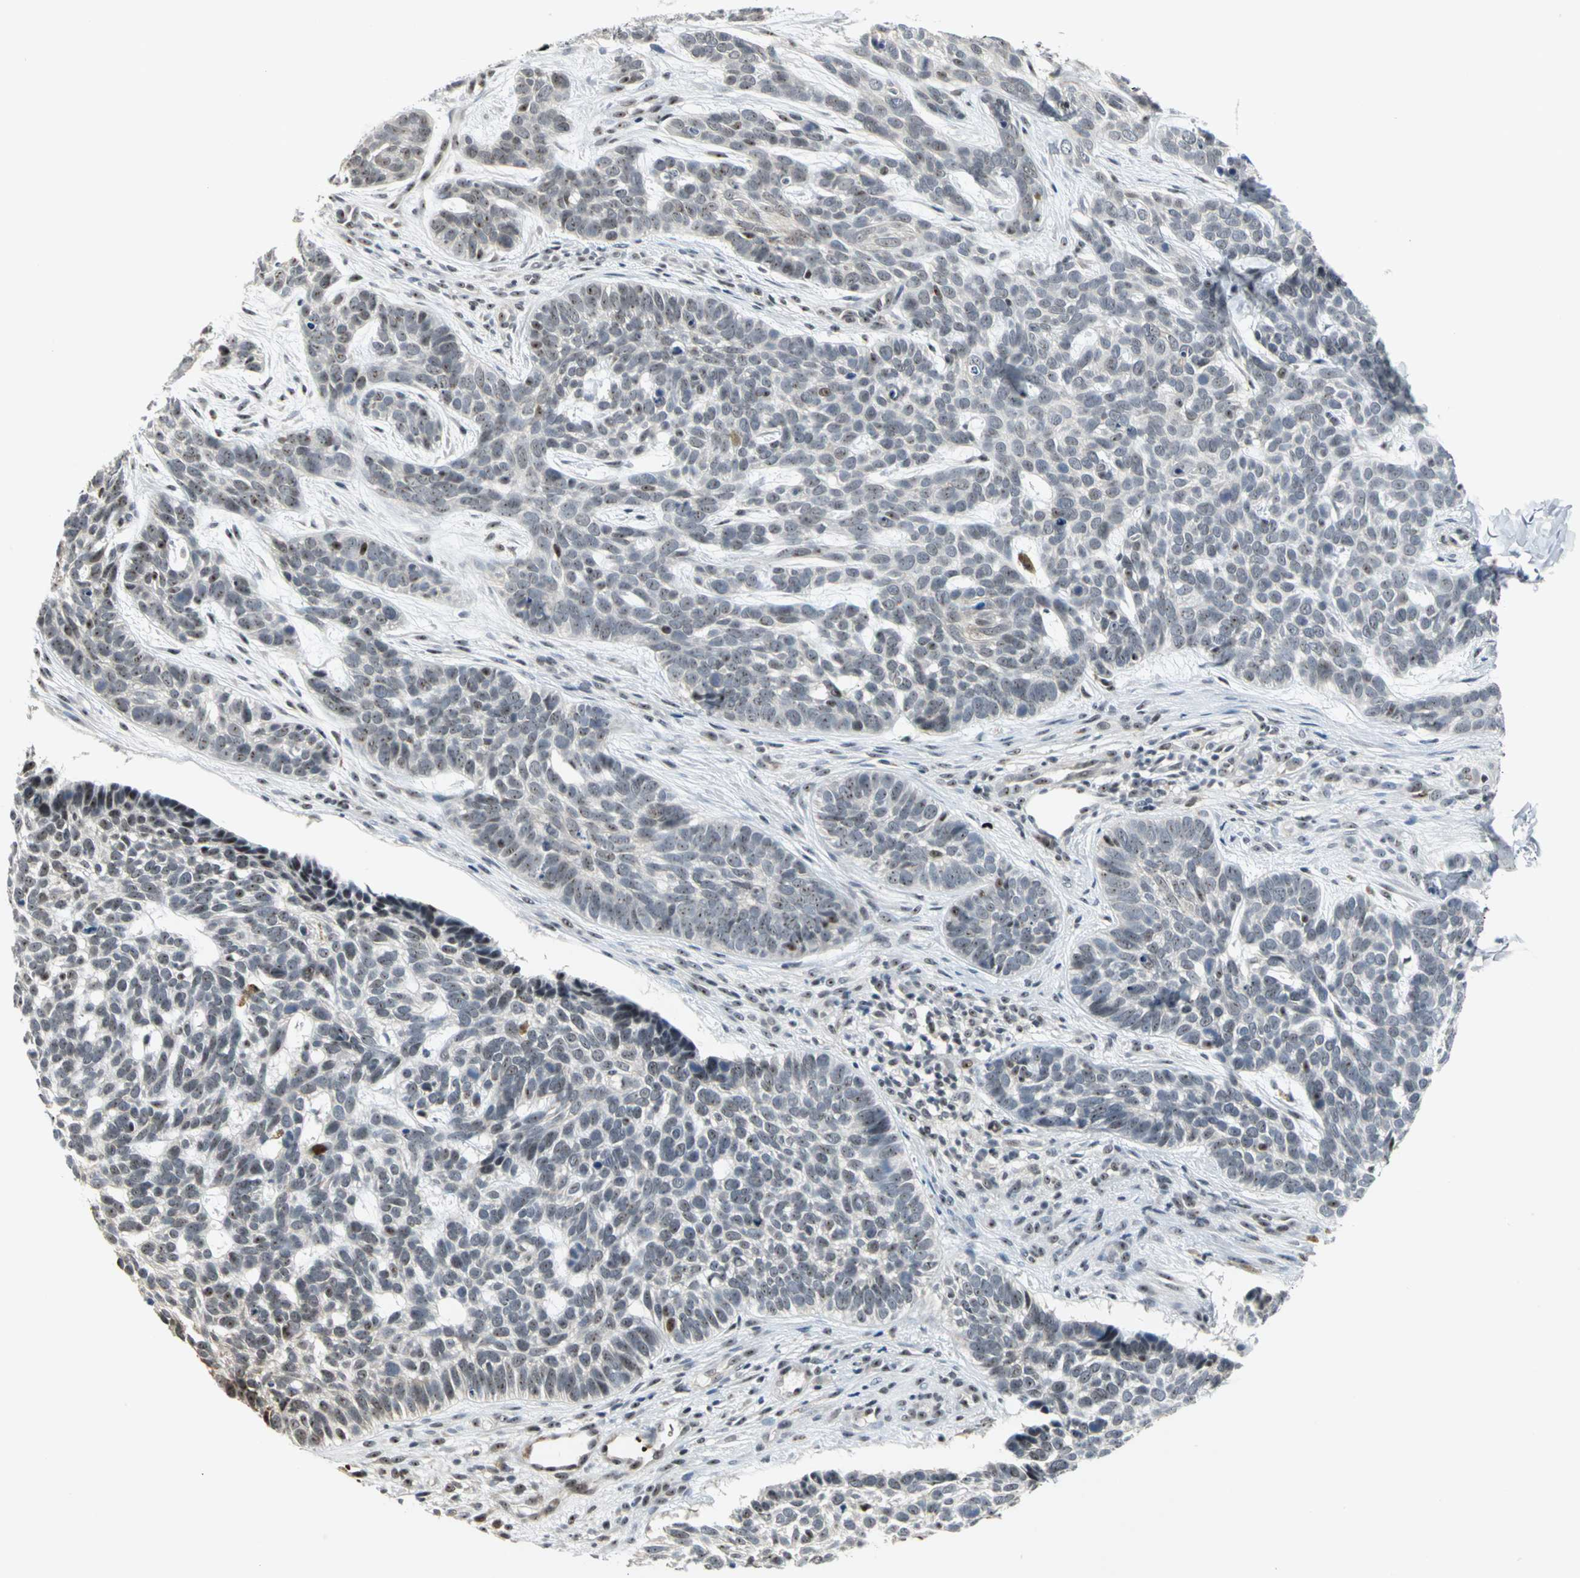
{"staining": {"intensity": "weak", "quantity": "25%-75%", "location": "nuclear"}, "tissue": "skin cancer", "cell_type": "Tumor cells", "image_type": "cancer", "snomed": [{"axis": "morphology", "description": "Basal cell carcinoma"}, {"axis": "topography", "description": "Skin"}], "caption": "Skin basal cell carcinoma stained for a protein demonstrates weak nuclear positivity in tumor cells.", "gene": "GLI3", "patient": {"sex": "male", "age": 87}}